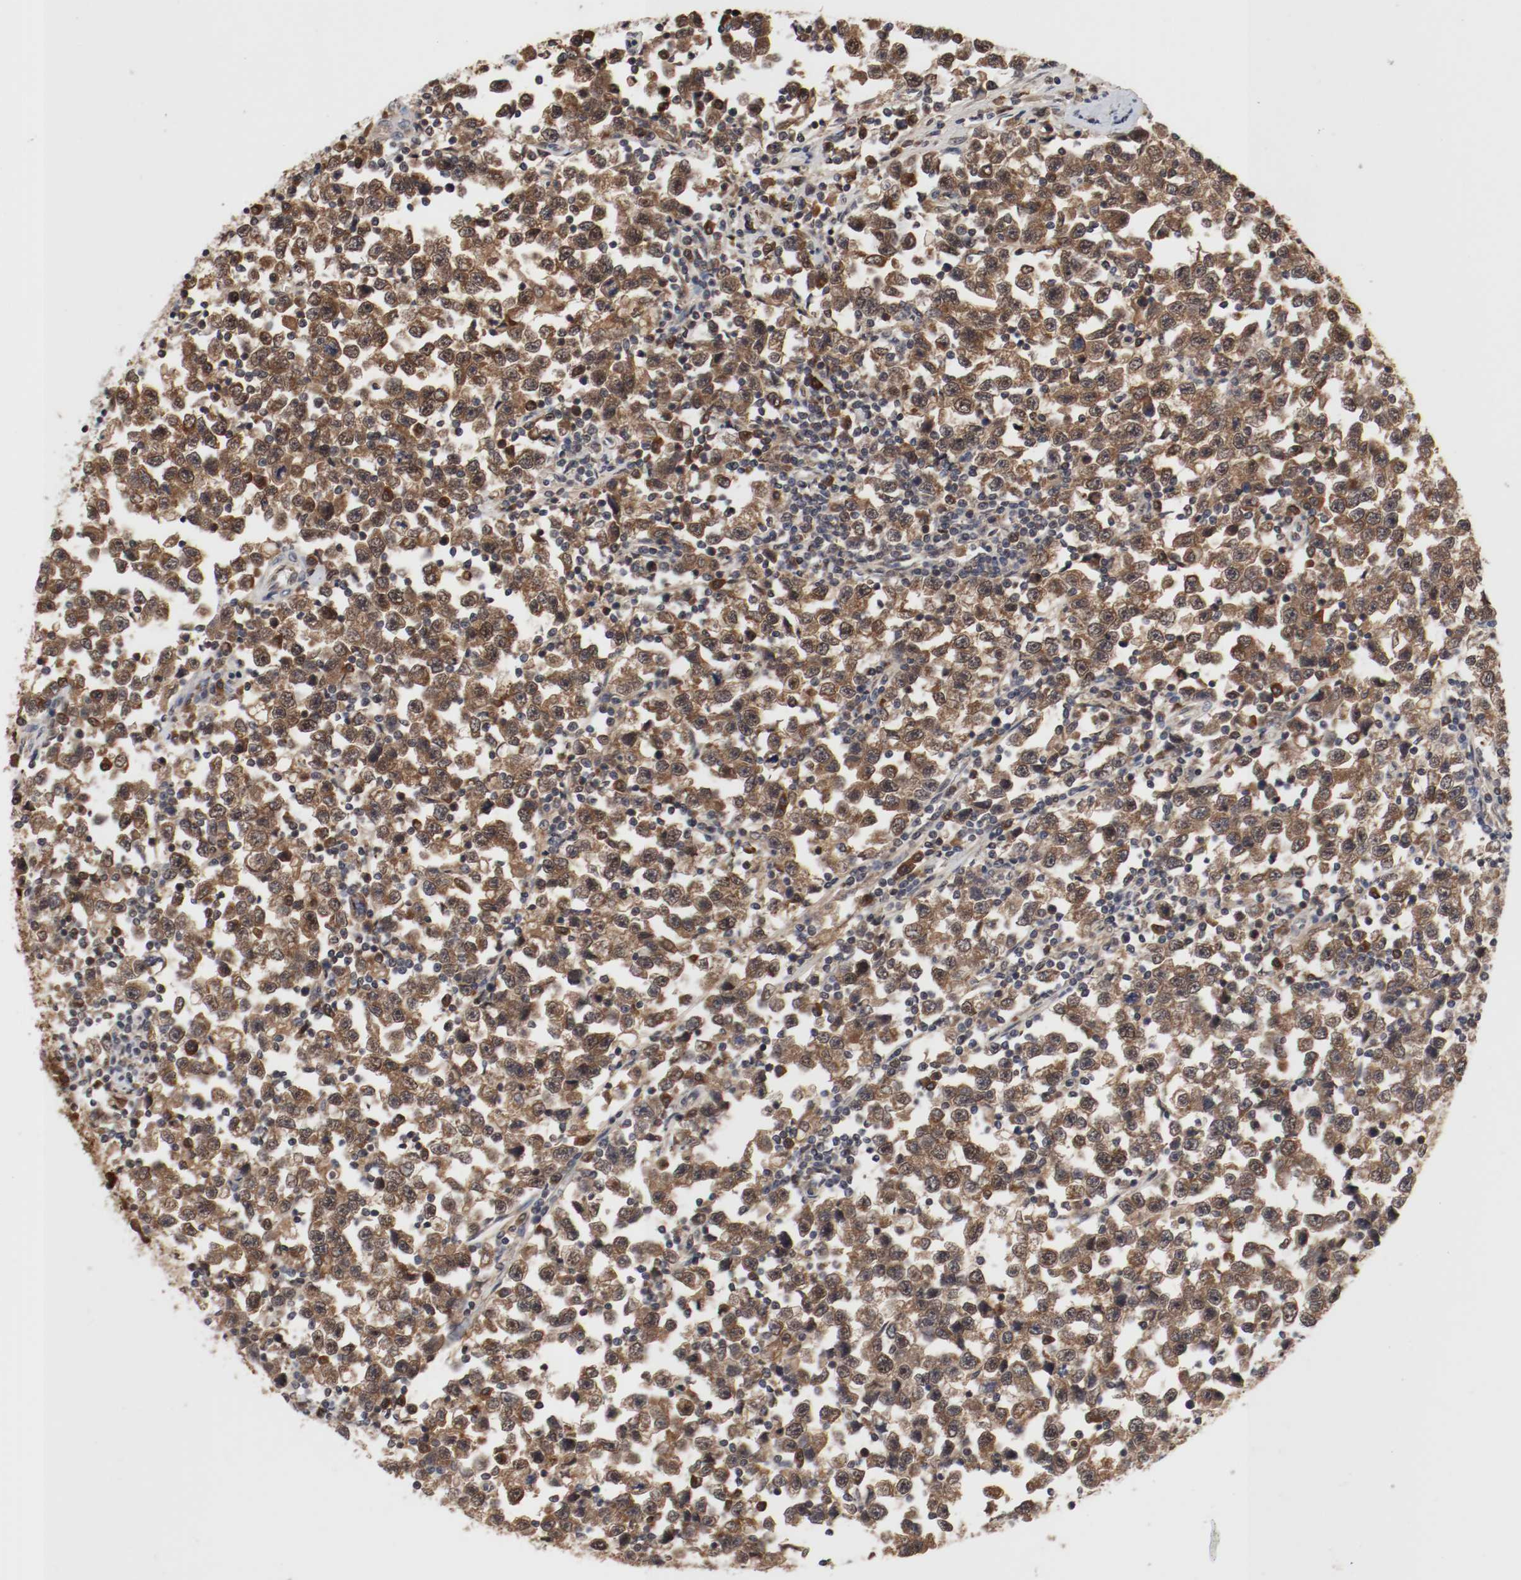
{"staining": {"intensity": "strong", "quantity": ">75%", "location": "cytoplasmic/membranous"}, "tissue": "testis cancer", "cell_type": "Tumor cells", "image_type": "cancer", "snomed": [{"axis": "morphology", "description": "Seminoma, NOS"}, {"axis": "topography", "description": "Testis"}], "caption": "An image of human testis seminoma stained for a protein shows strong cytoplasmic/membranous brown staining in tumor cells.", "gene": "AFG3L2", "patient": {"sex": "male", "age": 43}}